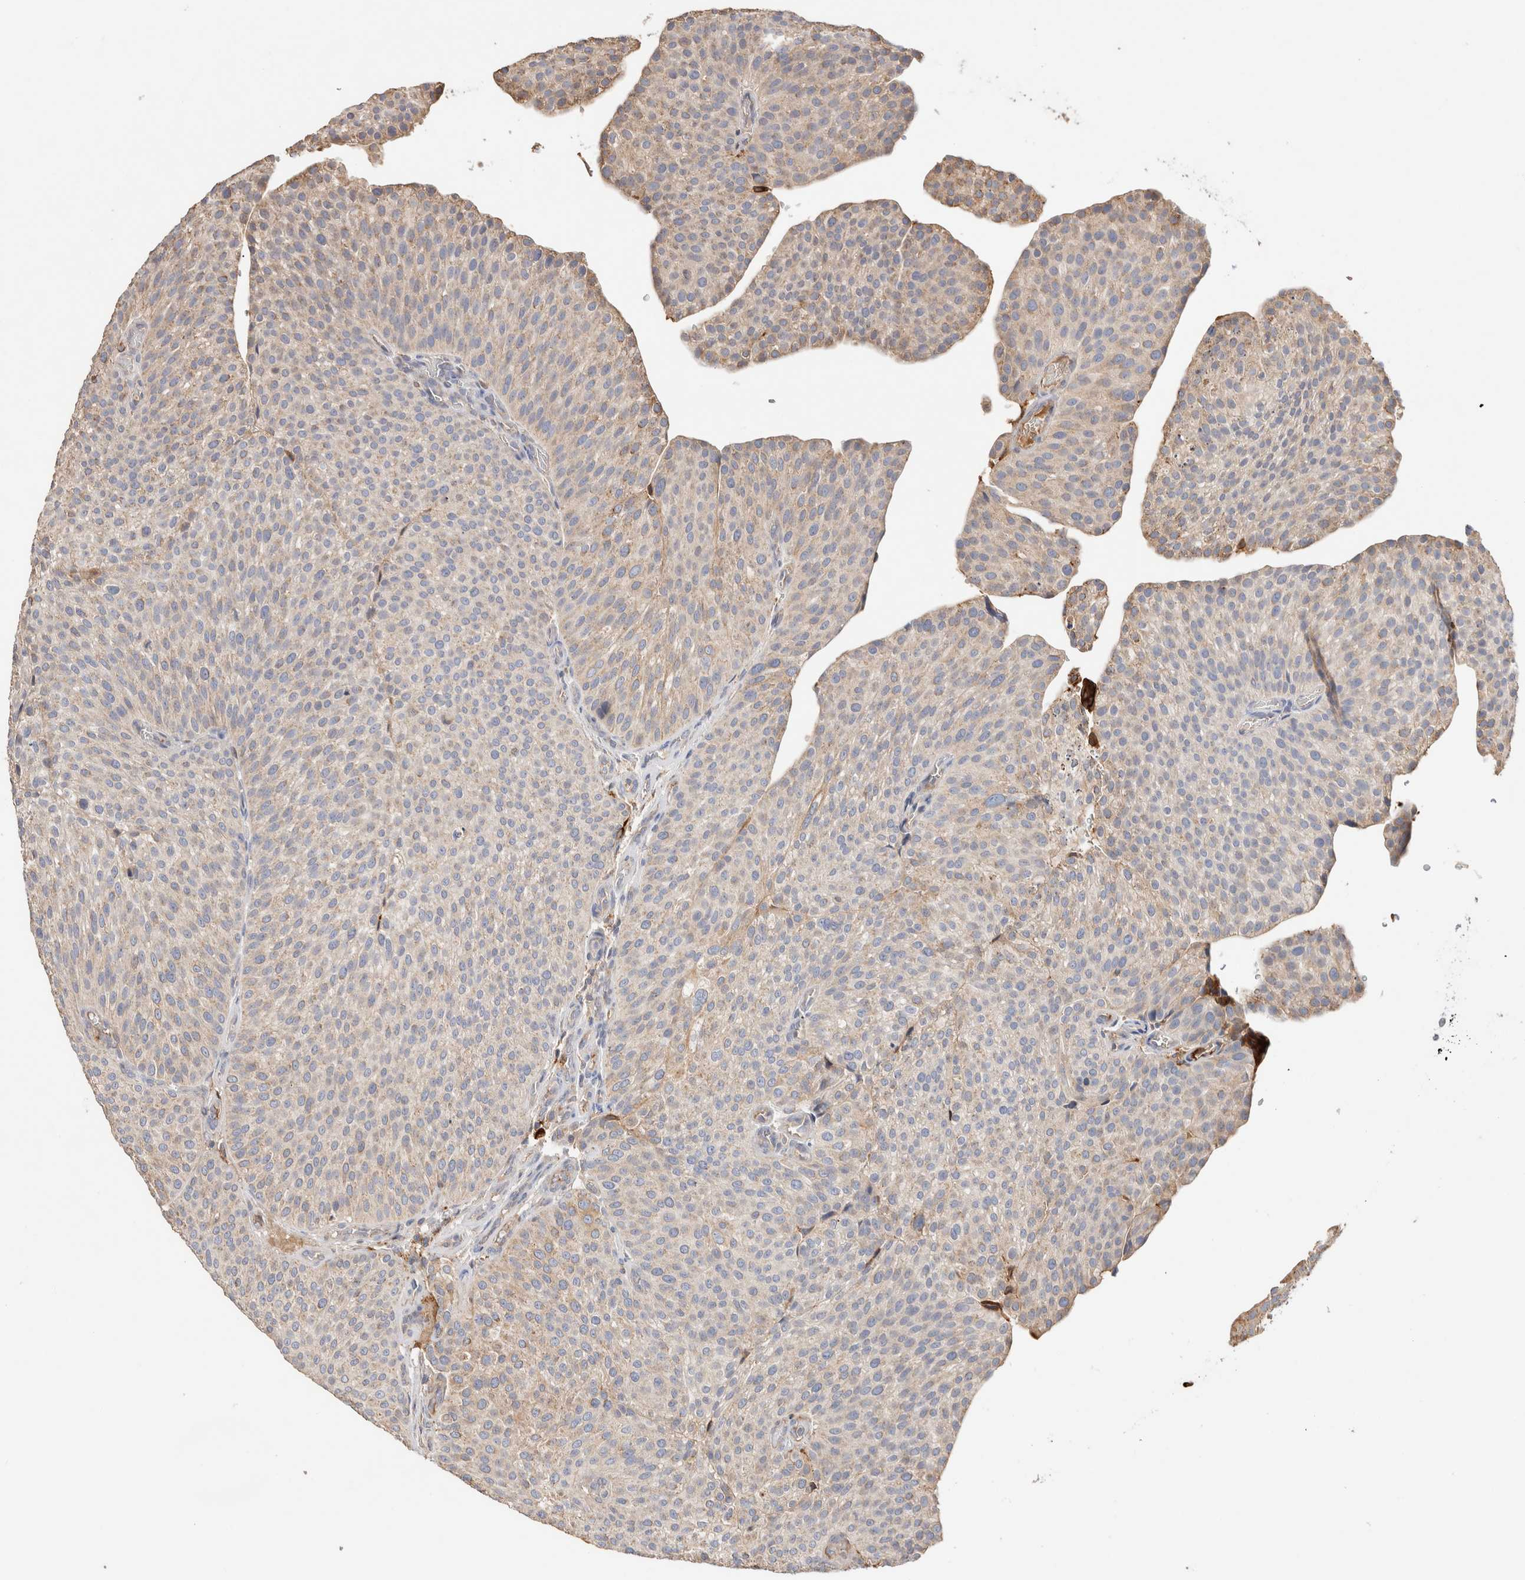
{"staining": {"intensity": "weak", "quantity": "25%-75%", "location": "cytoplasmic/membranous"}, "tissue": "urothelial cancer", "cell_type": "Tumor cells", "image_type": "cancer", "snomed": [{"axis": "morphology", "description": "Normal tissue, NOS"}, {"axis": "morphology", "description": "Urothelial carcinoma, Low grade"}, {"axis": "topography", "description": "Smooth muscle"}, {"axis": "topography", "description": "Urinary bladder"}], "caption": "Immunohistochemical staining of human urothelial carcinoma (low-grade) exhibits low levels of weak cytoplasmic/membranous staining in about 25%-75% of tumor cells.", "gene": "PROS1", "patient": {"sex": "male", "age": 60}}